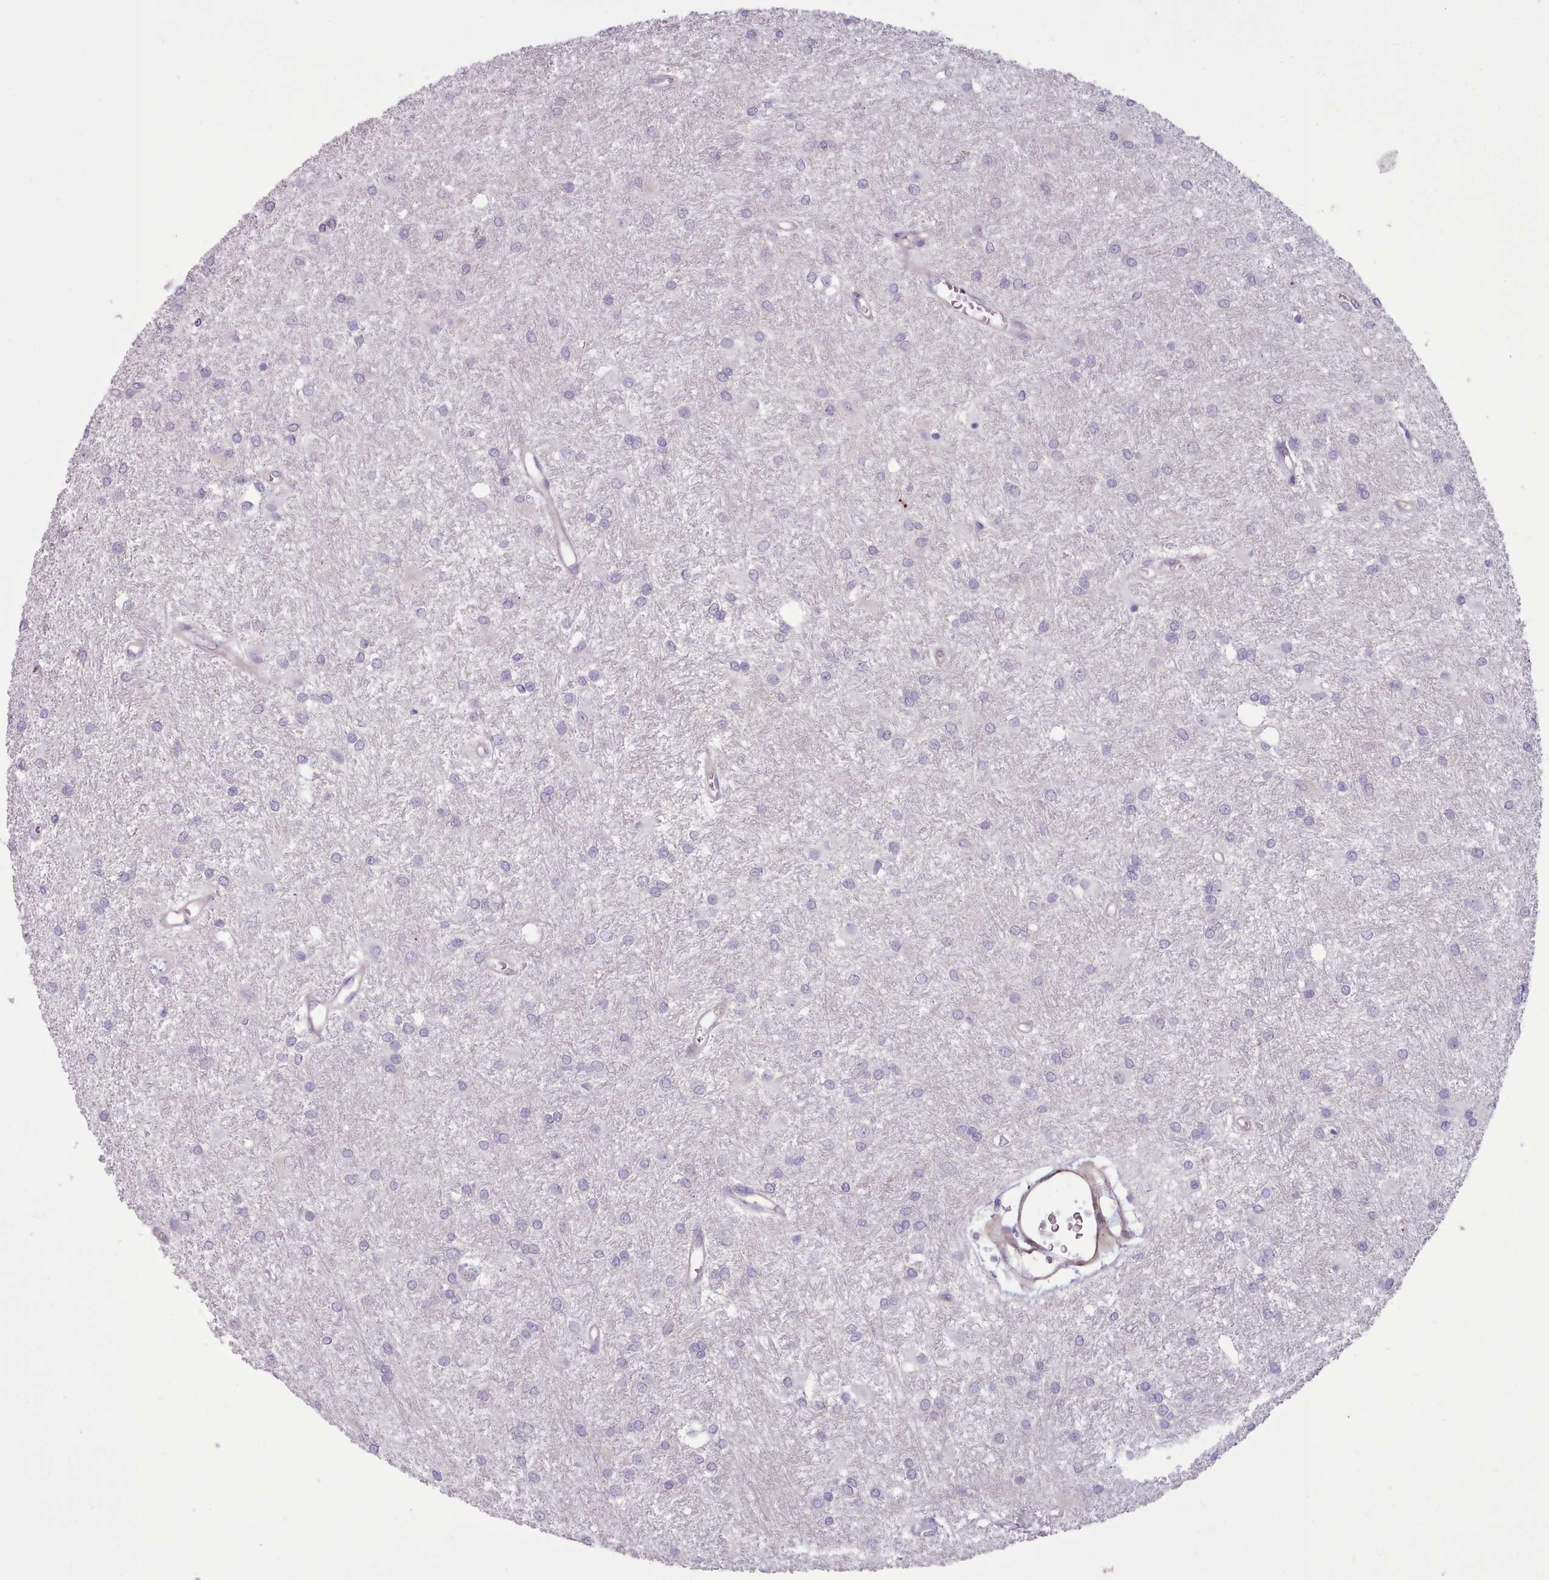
{"staining": {"intensity": "negative", "quantity": "none", "location": "none"}, "tissue": "glioma", "cell_type": "Tumor cells", "image_type": "cancer", "snomed": [{"axis": "morphology", "description": "Glioma, malignant, High grade"}, {"axis": "topography", "description": "Brain"}], "caption": "The micrograph demonstrates no staining of tumor cells in glioma.", "gene": "TENT4B", "patient": {"sex": "female", "age": 50}}